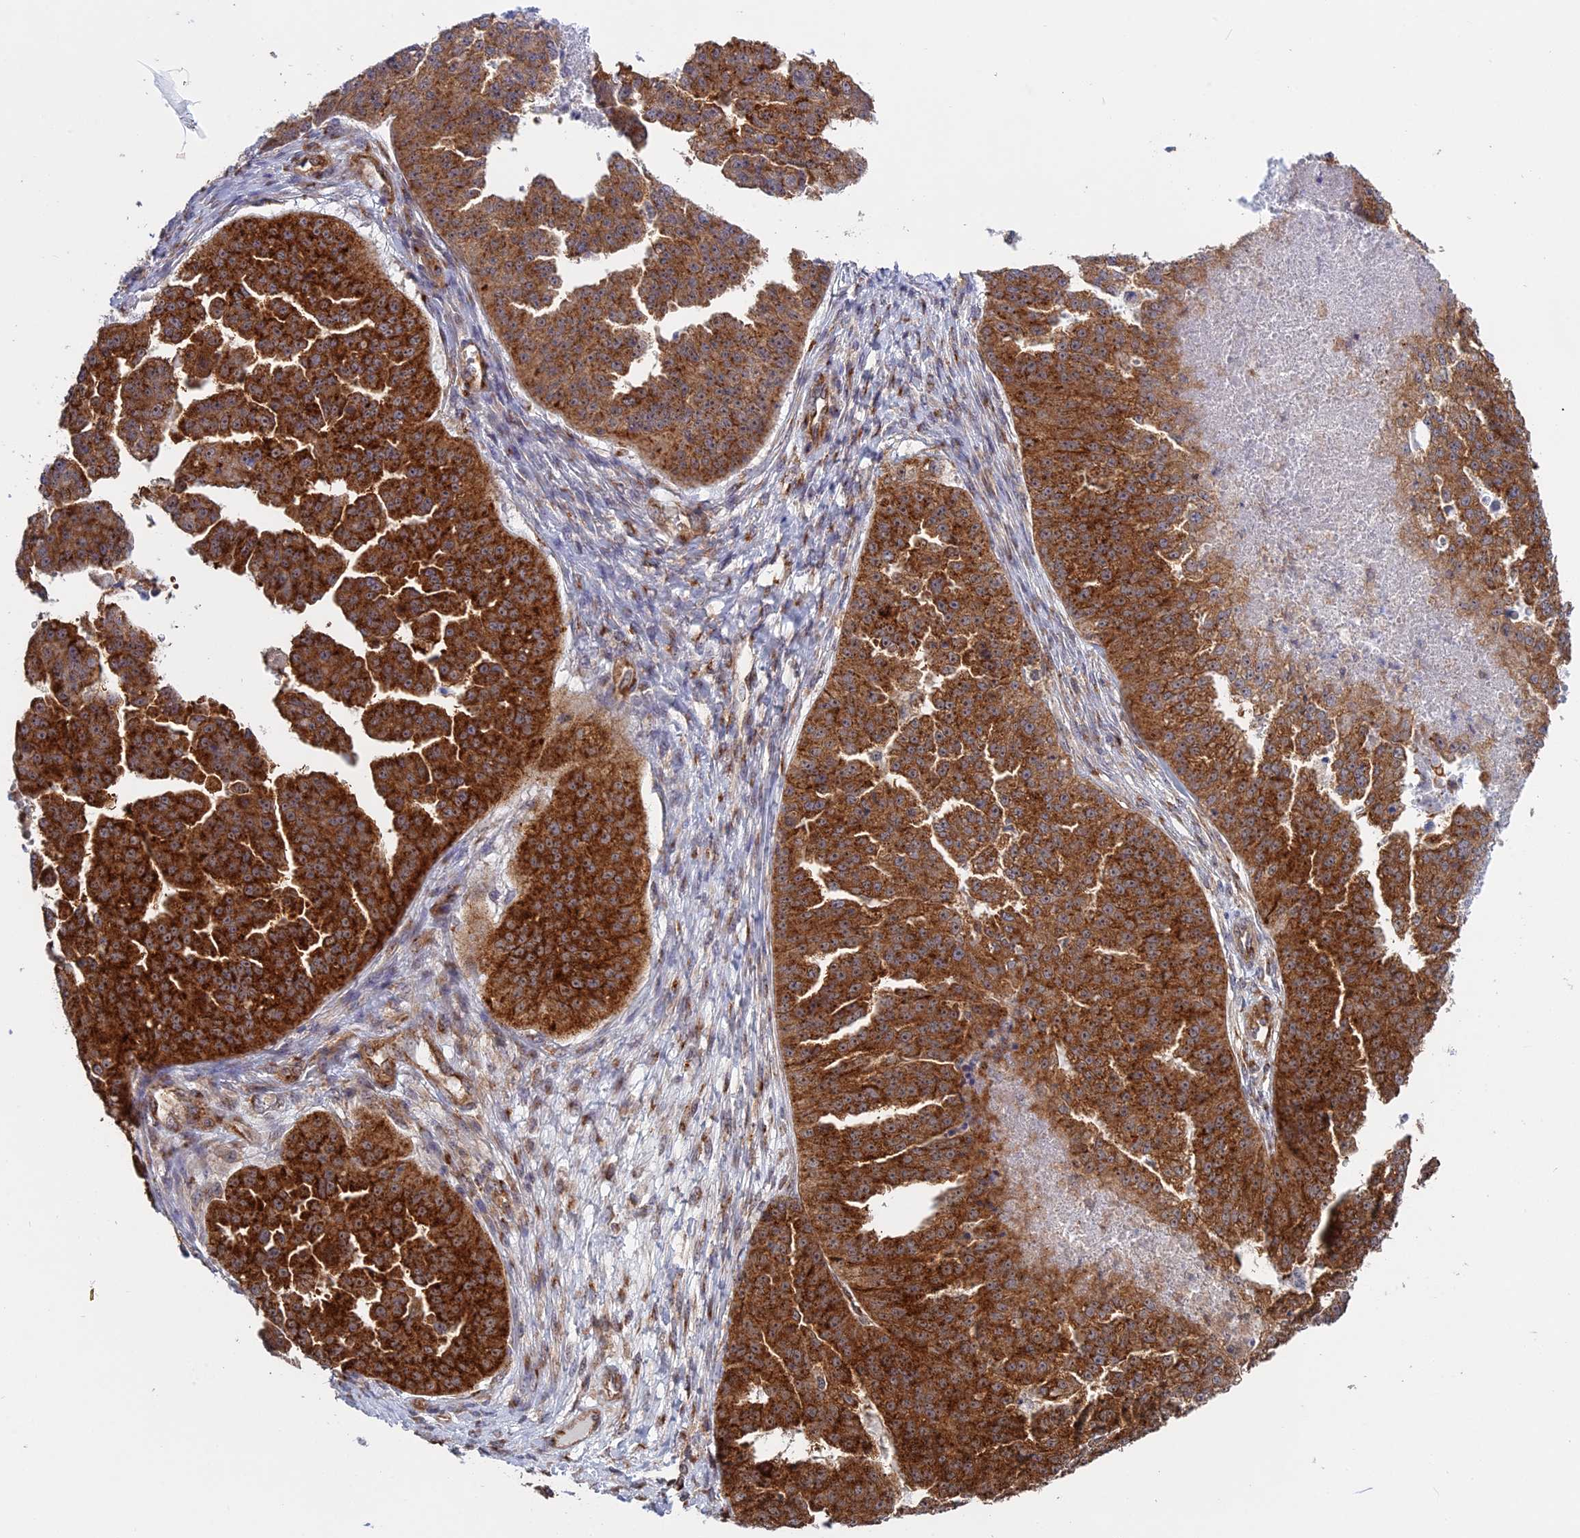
{"staining": {"intensity": "strong", "quantity": ">75%", "location": "cytoplasmic/membranous"}, "tissue": "ovarian cancer", "cell_type": "Tumor cells", "image_type": "cancer", "snomed": [{"axis": "morphology", "description": "Cystadenocarcinoma, serous, NOS"}, {"axis": "topography", "description": "Ovary"}], "caption": "IHC (DAB) staining of ovarian serous cystadenocarcinoma shows strong cytoplasmic/membranous protein positivity in about >75% of tumor cells. (DAB IHC with brightfield microscopy, high magnification).", "gene": "CLINT1", "patient": {"sex": "female", "age": 58}}